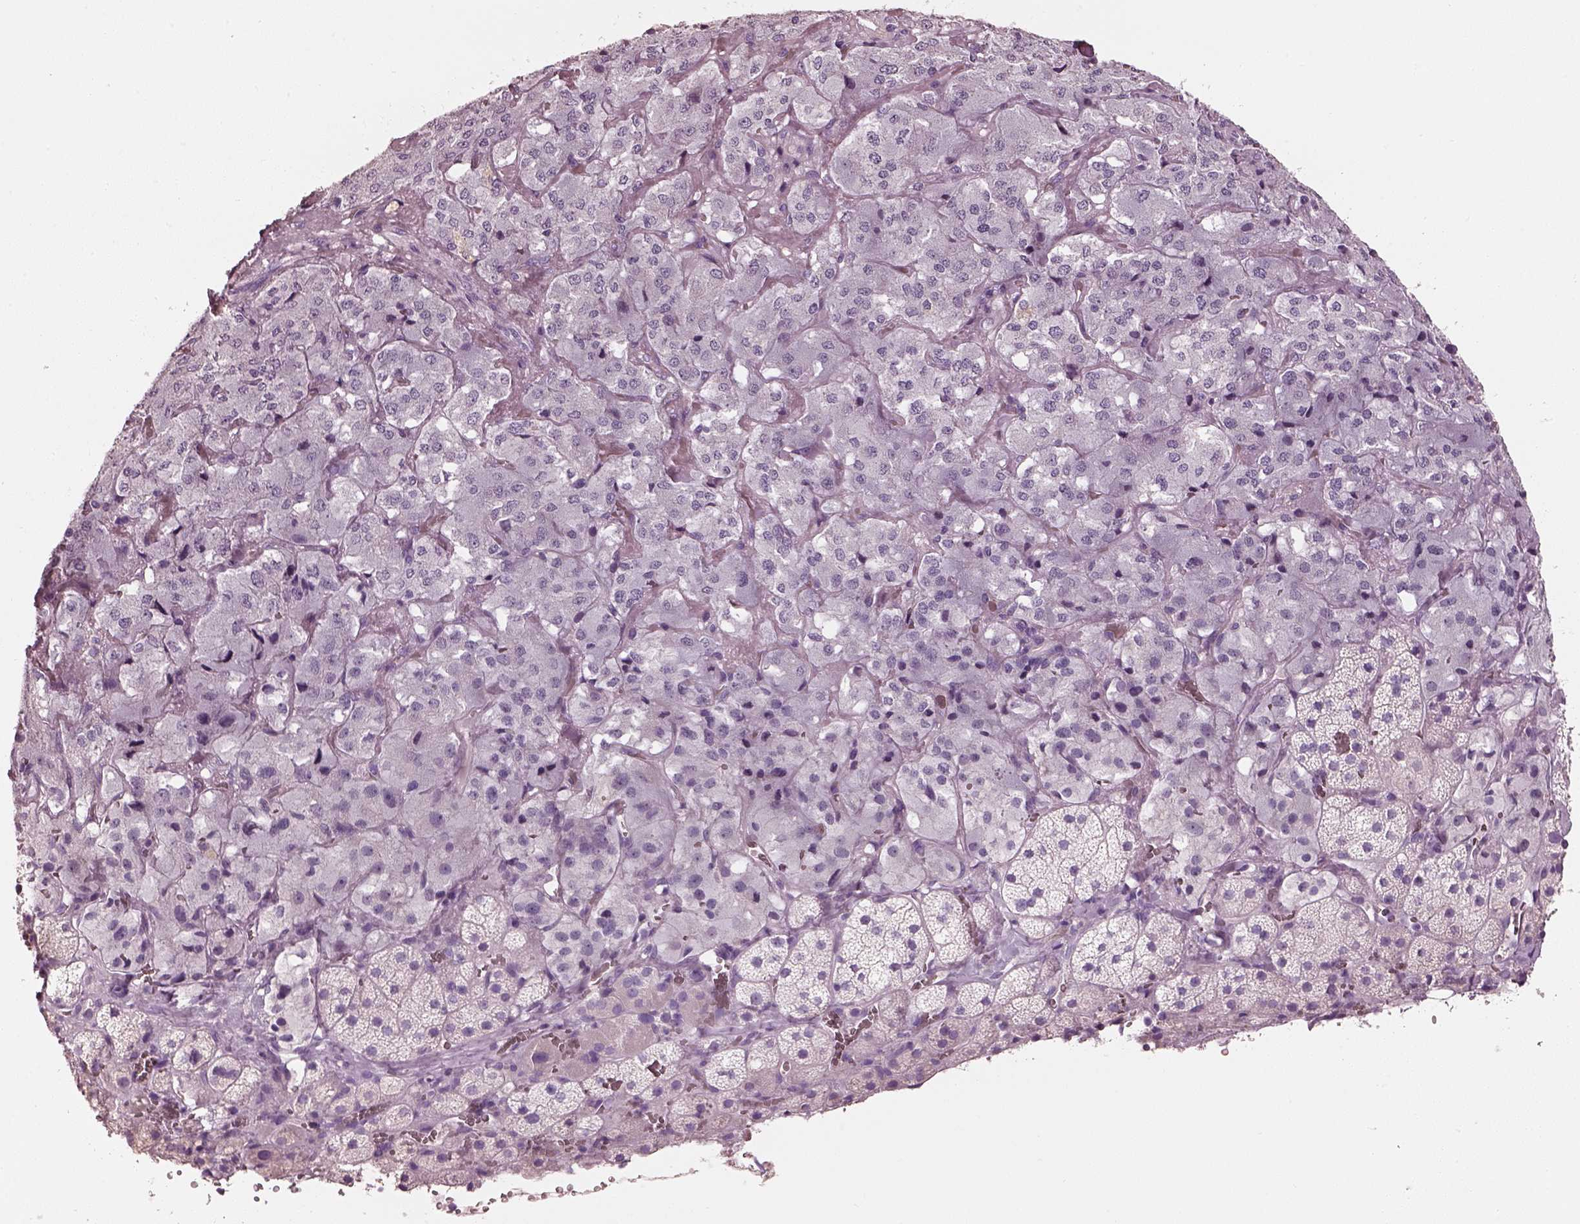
{"staining": {"intensity": "negative", "quantity": "none", "location": "none"}, "tissue": "adrenal gland", "cell_type": "Glandular cells", "image_type": "normal", "snomed": [{"axis": "morphology", "description": "Normal tissue, NOS"}, {"axis": "topography", "description": "Adrenal gland"}], "caption": "Unremarkable adrenal gland was stained to show a protein in brown. There is no significant staining in glandular cells. Brightfield microscopy of immunohistochemistry stained with DAB (brown) and hematoxylin (blue), captured at high magnification.", "gene": "PNOC", "patient": {"sex": "male", "age": 57}}